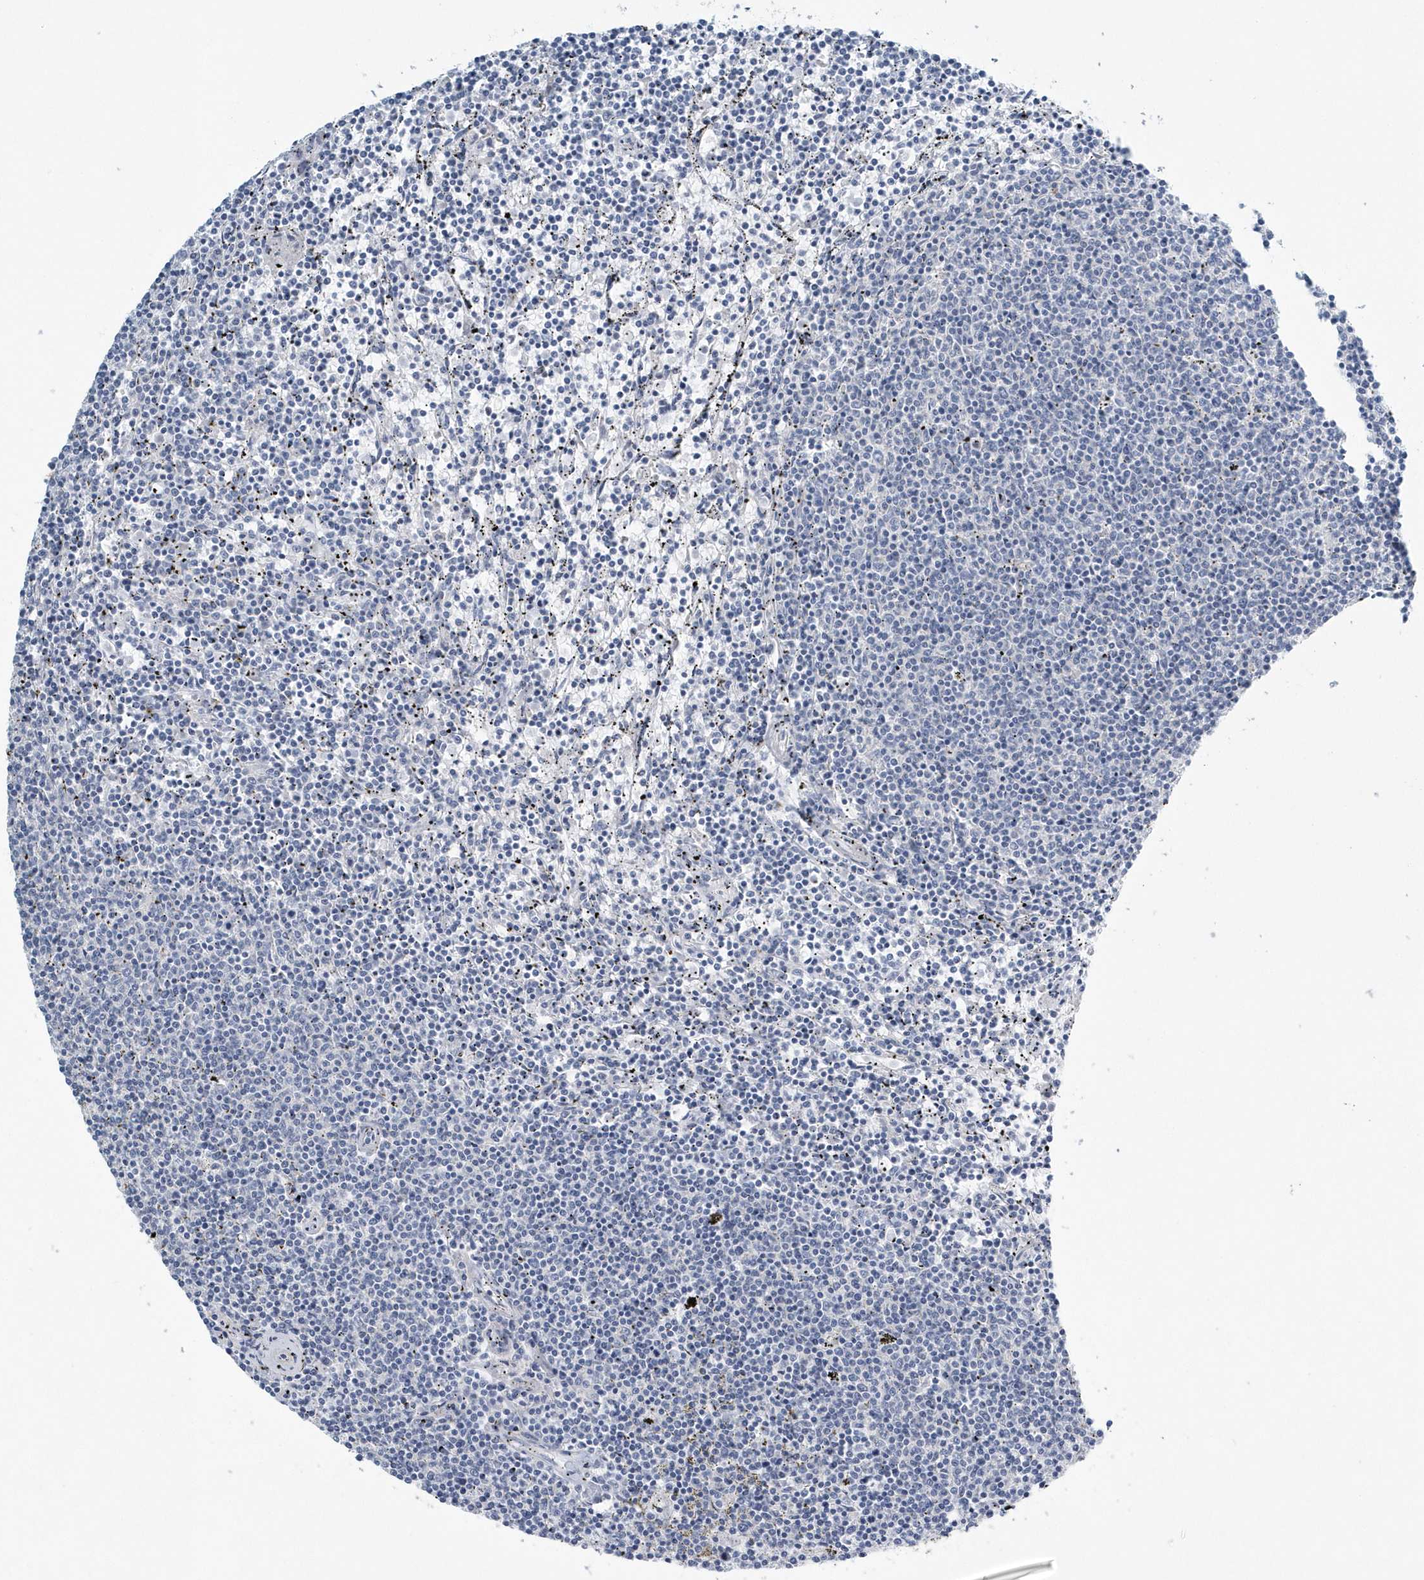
{"staining": {"intensity": "negative", "quantity": "none", "location": "none"}, "tissue": "lymphoma", "cell_type": "Tumor cells", "image_type": "cancer", "snomed": [{"axis": "morphology", "description": "Malignant lymphoma, non-Hodgkin's type, Low grade"}, {"axis": "topography", "description": "Spleen"}], "caption": "Low-grade malignant lymphoma, non-Hodgkin's type was stained to show a protein in brown. There is no significant expression in tumor cells.", "gene": "SPATA18", "patient": {"sex": "female", "age": 50}}